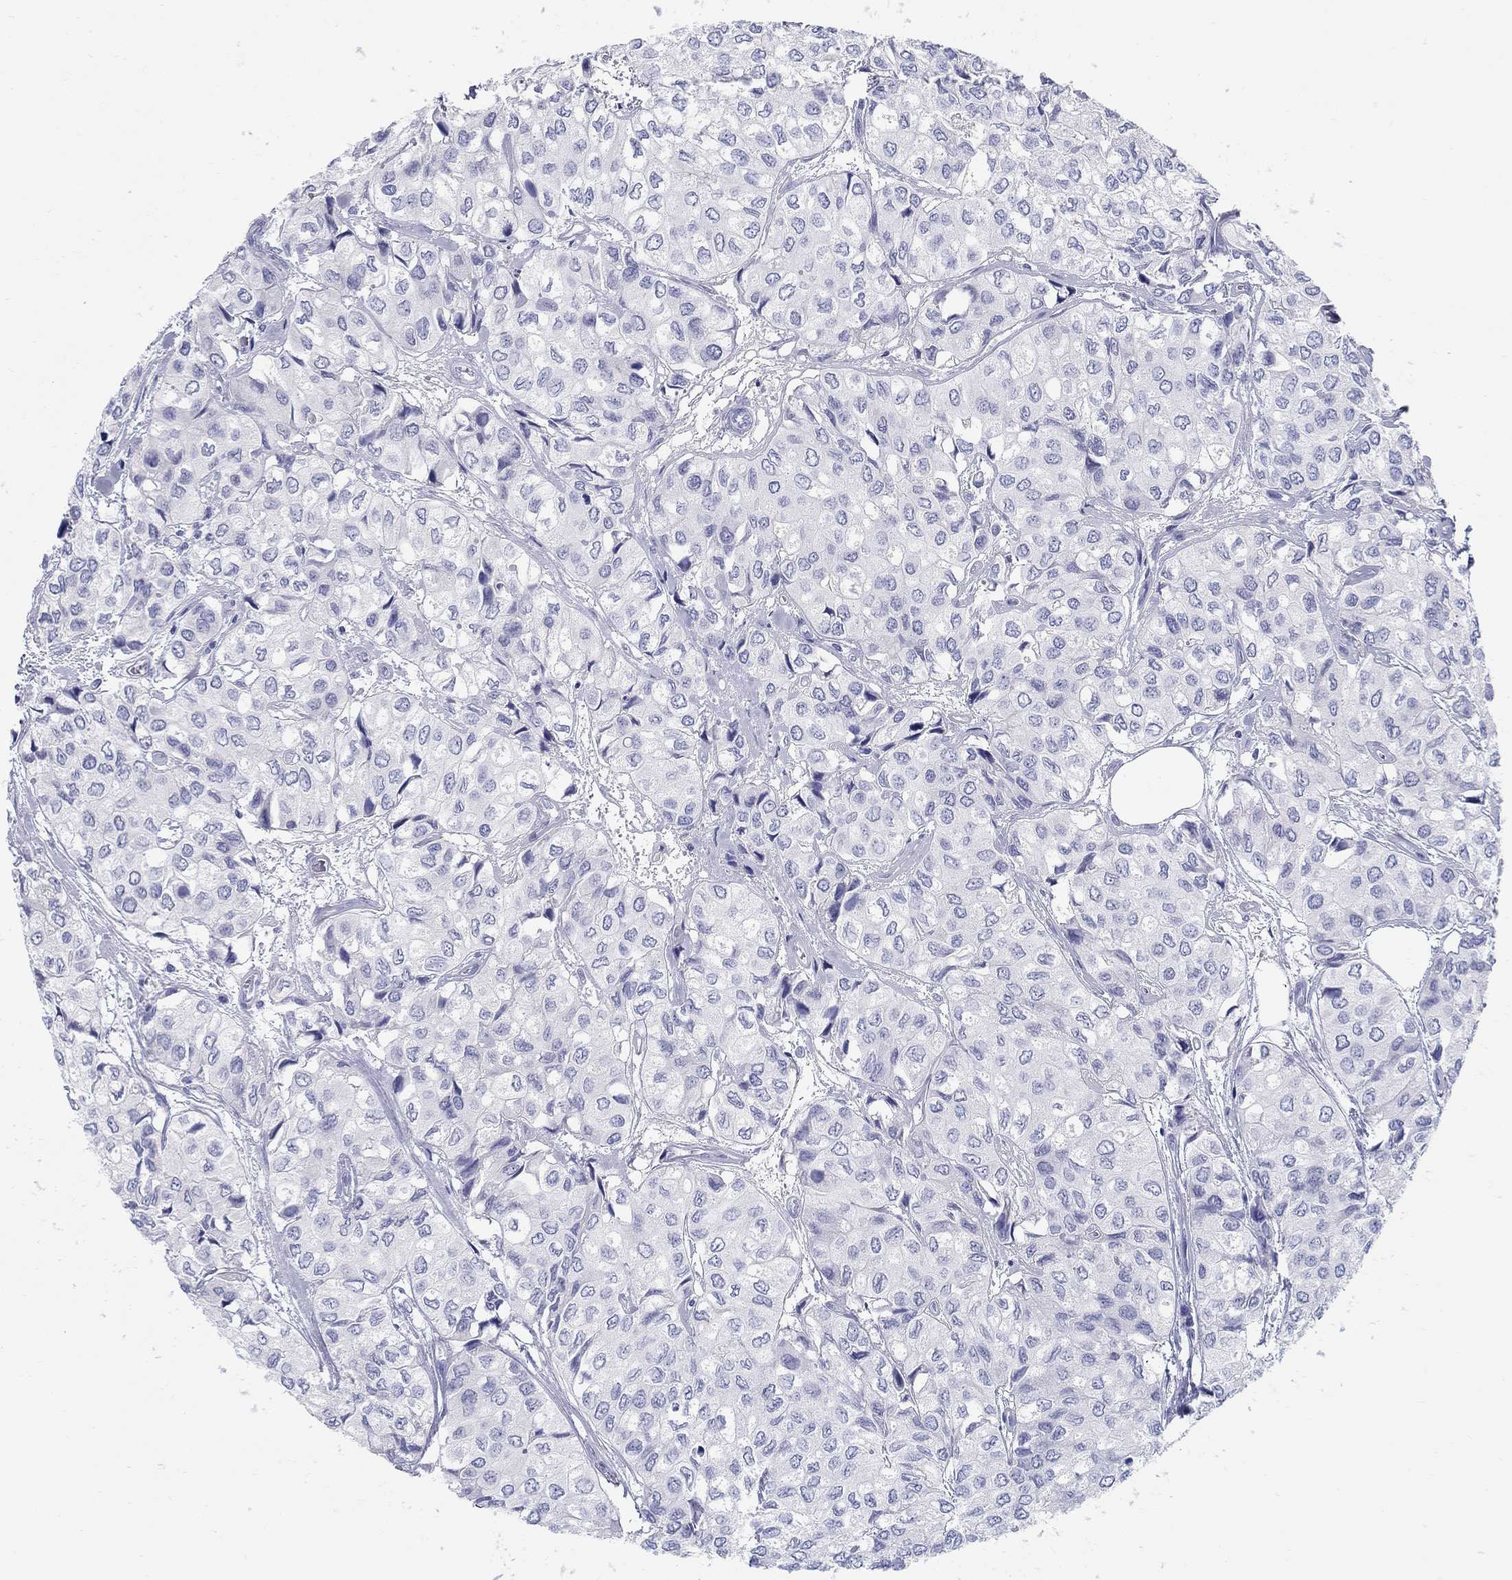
{"staining": {"intensity": "negative", "quantity": "none", "location": "none"}, "tissue": "urothelial cancer", "cell_type": "Tumor cells", "image_type": "cancer", "snomed": [{"axis": "morphology", "description": "Urothelial carcinoma, High grade"}, {"axis": "topography", "description": "Urinary bladder"}], "caption": "An immunohistochemistry (IHC) image of high-grade urothelial carcinoma is shown. There is no staining in tumor cells of high-grade urothelial carcinoma. (Brightfield microscopy of DAB (3,3'-diaminobenzidine) IHC at high magnification).", "gene": "LAMP5", "patient": {"sex": "male", "age": 73}}